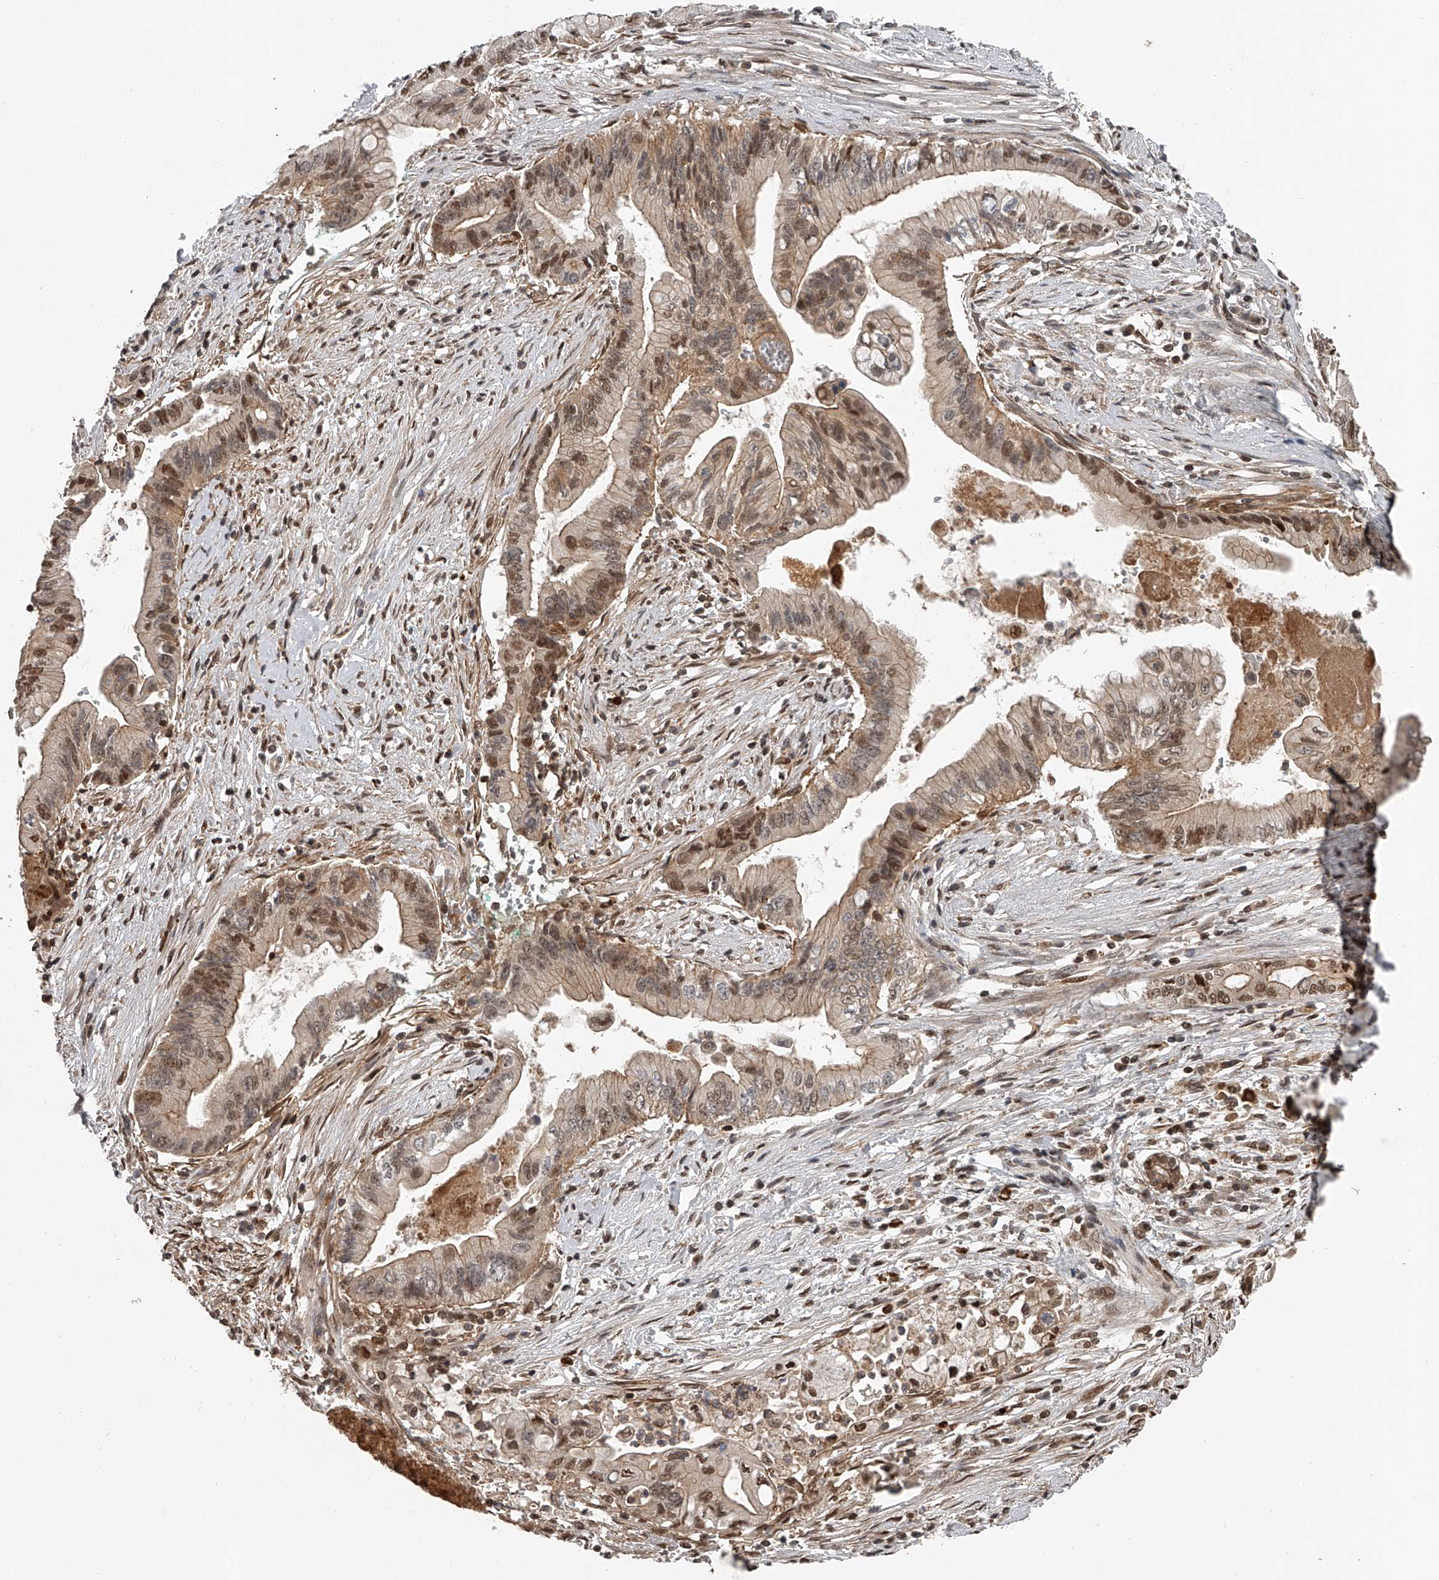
{"staining": {"intensity": "moderate", "quantity": ">75%", "location": "cytoplasmic/membranous,nuclear"}, "tissue": "pancreatic cancer", "cell_type": "Tumor cells", "image_type": "cancer", "snomed": [{"axis": "morphology", "description": "Adenocarcinoma, NOS"}, {"axis": "topography", "description": "Pancreas"}], "caption": "Pancreatic cancer (adenocarcinoma) stained for a protein displays moderate cytoplasmic/membranous and nuclear positivity in tumor cells.", "gene": "PLEKHG1", "patient": {"sex": "male", "age": 78}}